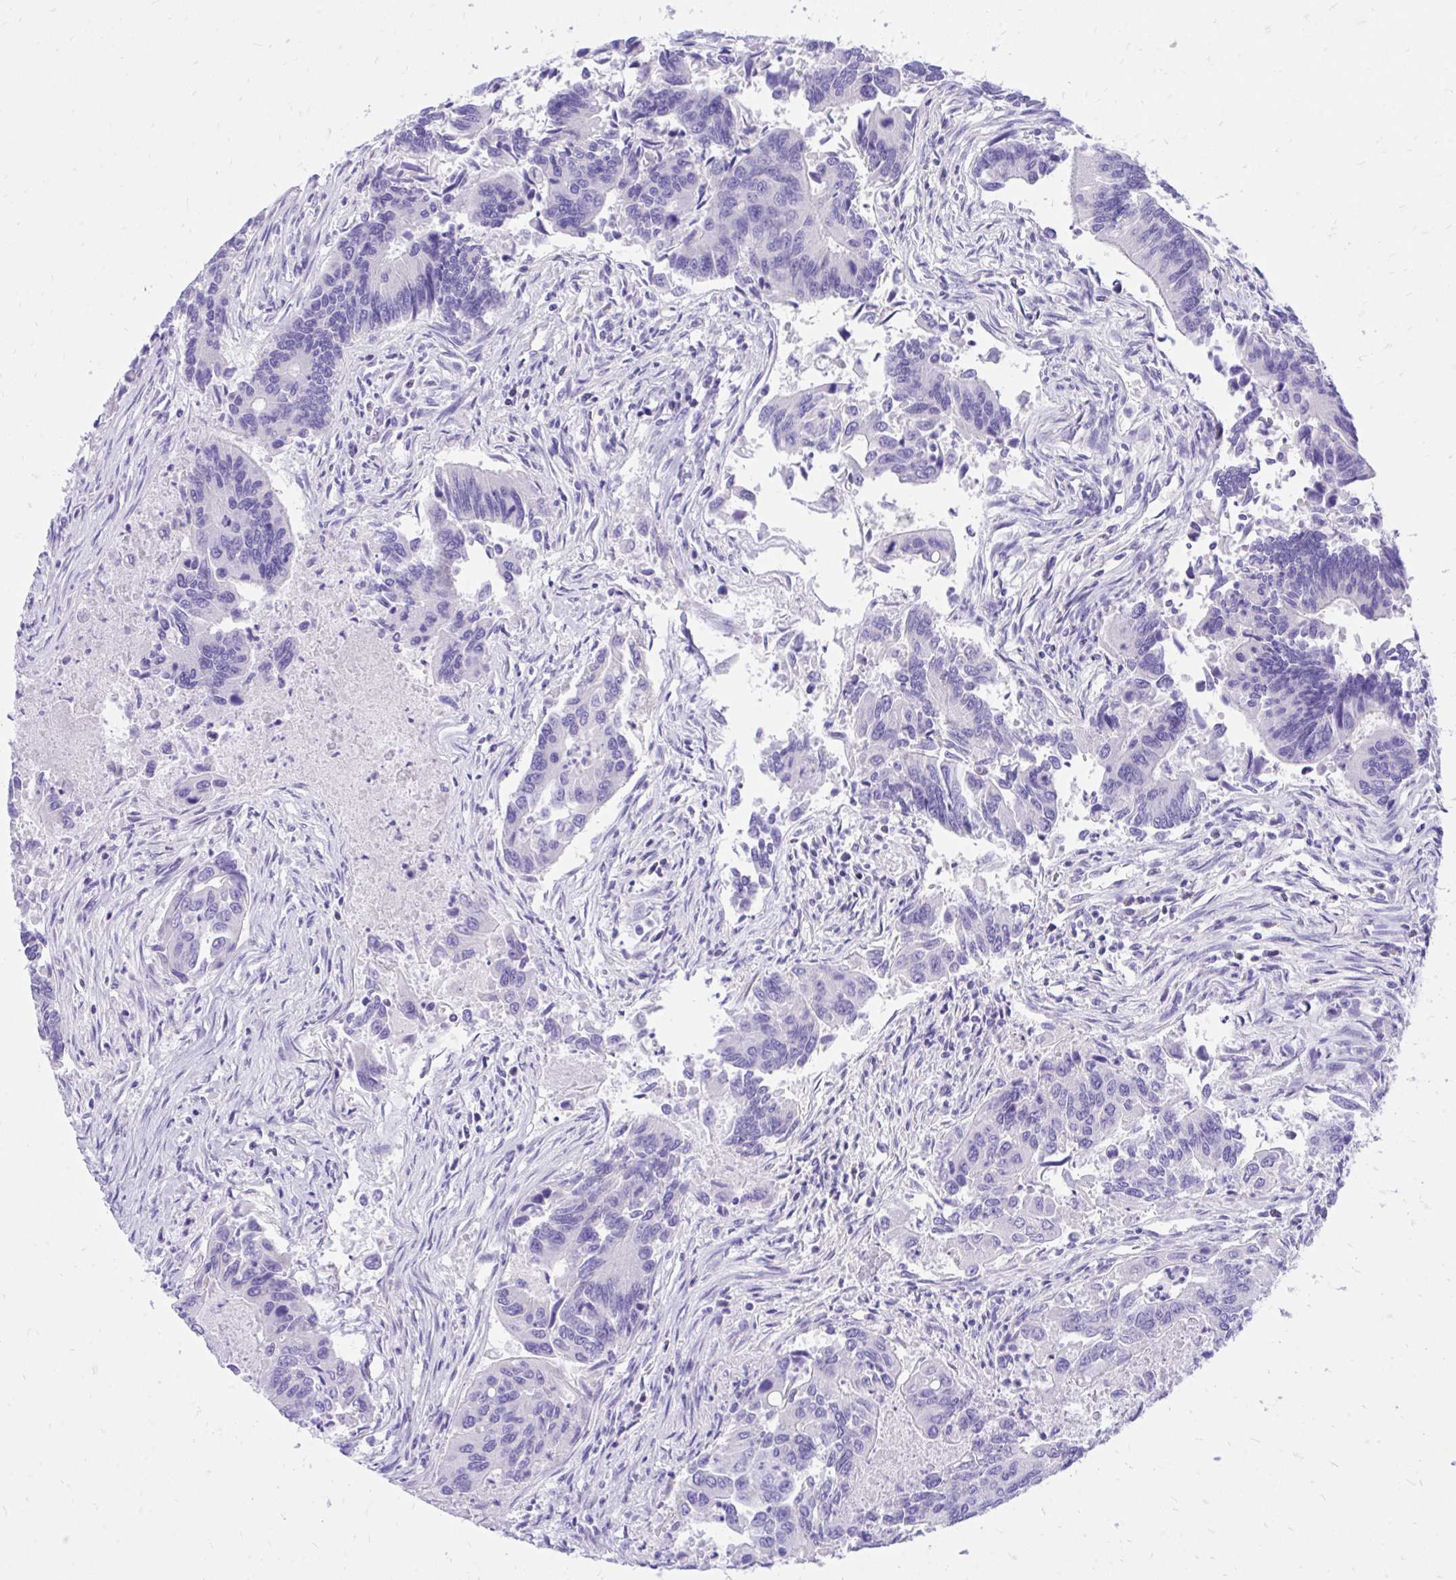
{"staining": {"intensity": "negative", "quantity": "none", "location": "none"}, "tissue": "colorectal cancer", "cell_type": "Tumor cells", "image_type": "cancer", "snomed": [{"axis": "morphology", "description": "Adenocarcinoma, NOS"}, {"axis": "topography", "description": "Colon"}], "caption": "A high-resolution micrograph shows immunohistochemistry staining of colorectal adenocarcinoma, which shows no significant positivity in tumor cells.", "gene": "MON1A", "patient": {"sex": "female", "age": 67}}